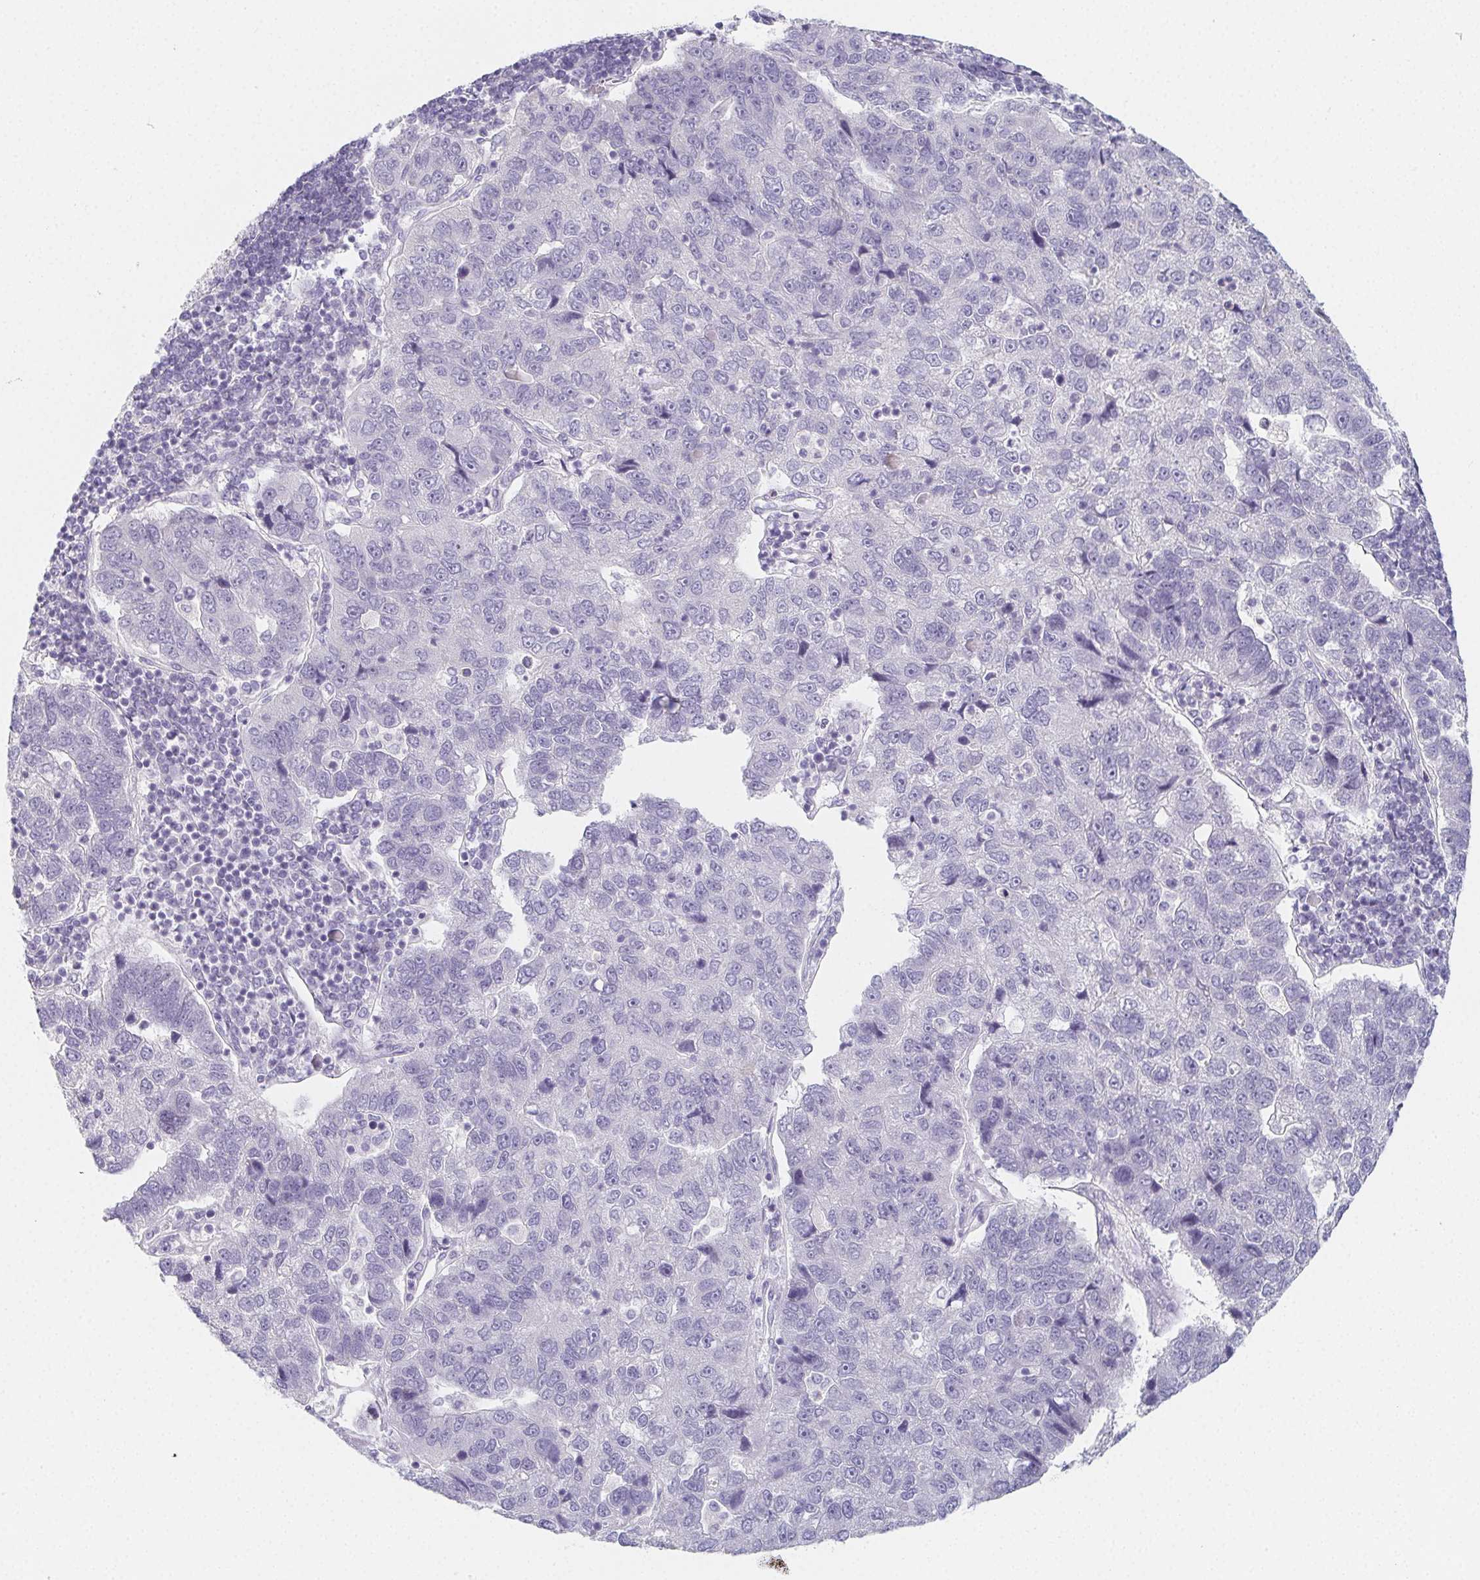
{"staining": {"intensity": "negative", "quantity": "none", "location": "none"}, "tissue": "pancreatic cancer", "cell_type": "Tumor cells", "image_type": "cancer", "snomed": [{"axis": "morphology", "description": "Adenocarcinoma, NOS"}, {"axis": "topography", "description": "Pancreas"}], "caption": "Micrograph shows no protein staining in tumor cells of adenocarcinoma (pancreatic) tissue.", "gene": "GLIPR1L1", "patient": {"sex": "female", "age": 61}}